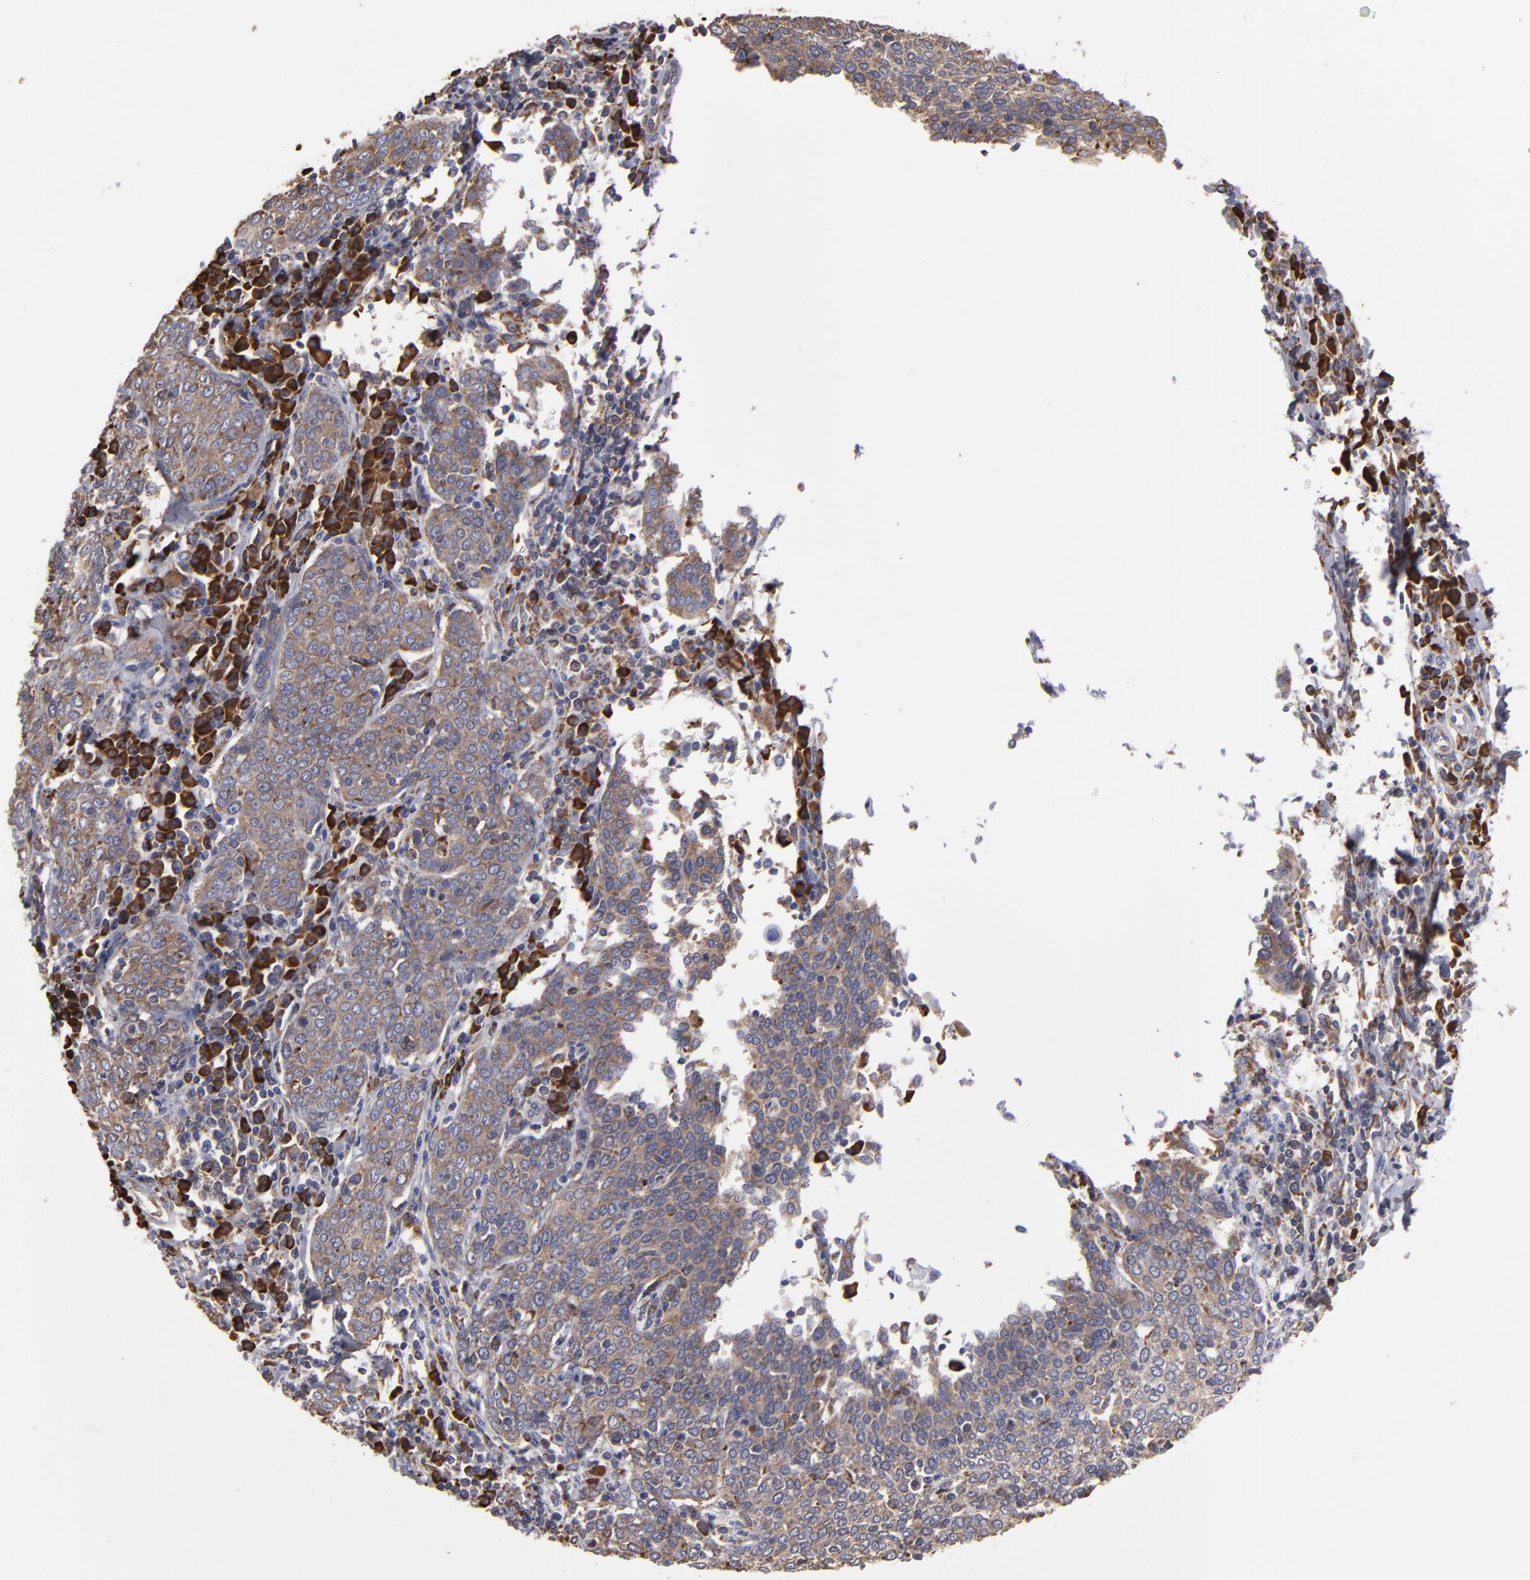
{"staining": {"intensity": "moderate", "quantity": ">75%", "location": "cytoplasmic/membranous"}, "tissue": "cervical cancer", "cell_type": "Tumor cells", "image_type": "cancer", "snomed": [{"axis": "morphology", "description": "Squamous cell carcinoma, NOS"}, {"axis": "topography", "description": "Cervix"}], "caption": "A high-resolution photomicrograph shows immunohistochemistry (IHC) staining of squamous cell carcinoma (cervical), which reveals moderate cytoplasmic/membranous staining in approximately >75% of tumor cells.", "gene": "SND1", "patient": {"sex": "female", "age": 40}}